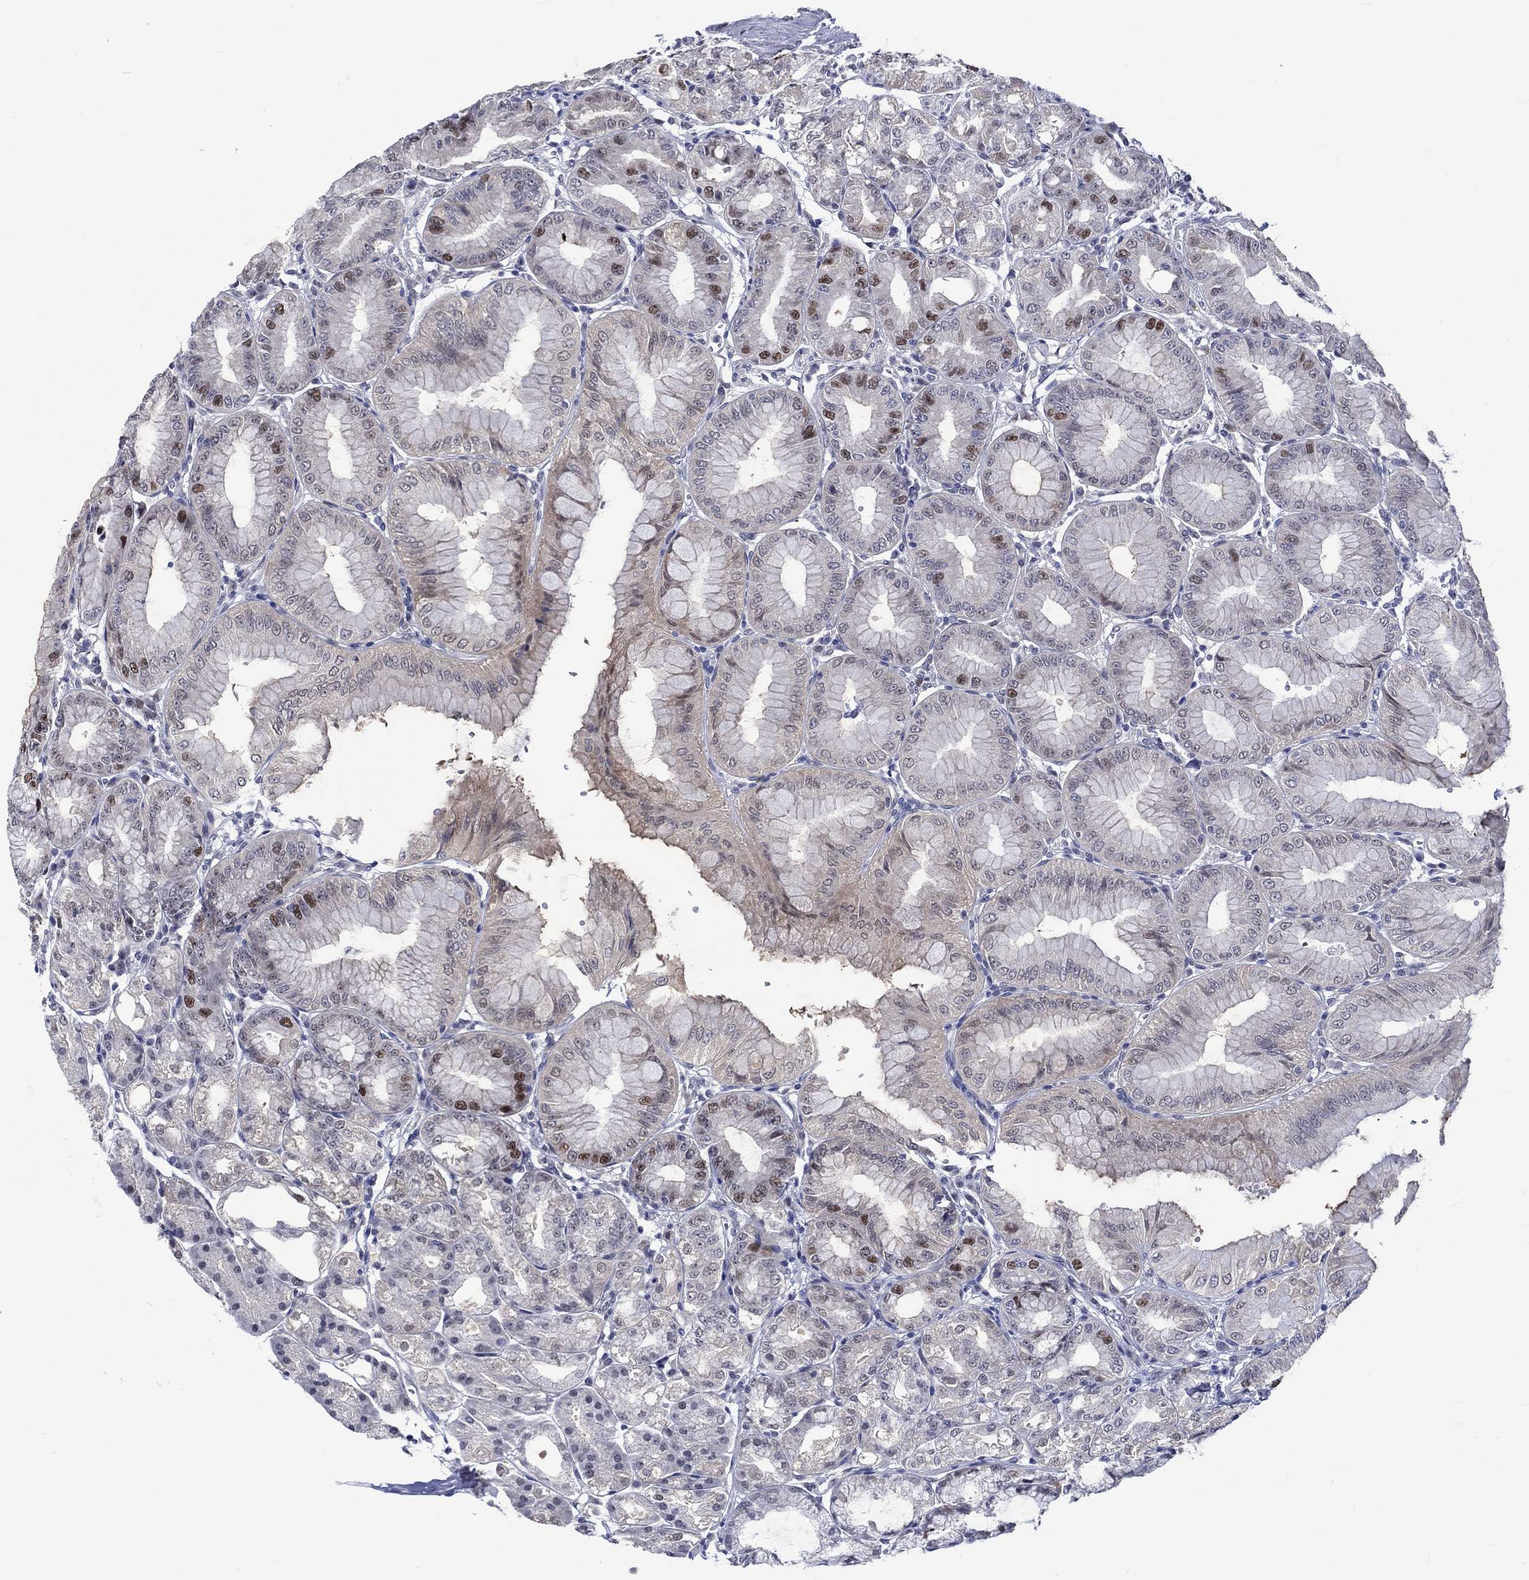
{"staining": {"intensity": "strong", "quantity": "<25%", "location": "nuclear"}, "tissue": "stomach", "cell_type": "Glandular cells", "image_type": "normal", "snomed": [{"axis": "morphology", "description": "Normal tissue, NOS"}, {"axis": "topography", "description": "Stomach"}], "caption": "Approximately <25% of glandular cells in normal human stomach show strong nuclear protein staining as visualized by brown immunohistochemical staining.", "gene": "E2F8", "patient": {"sex": "male", "age": 71}}